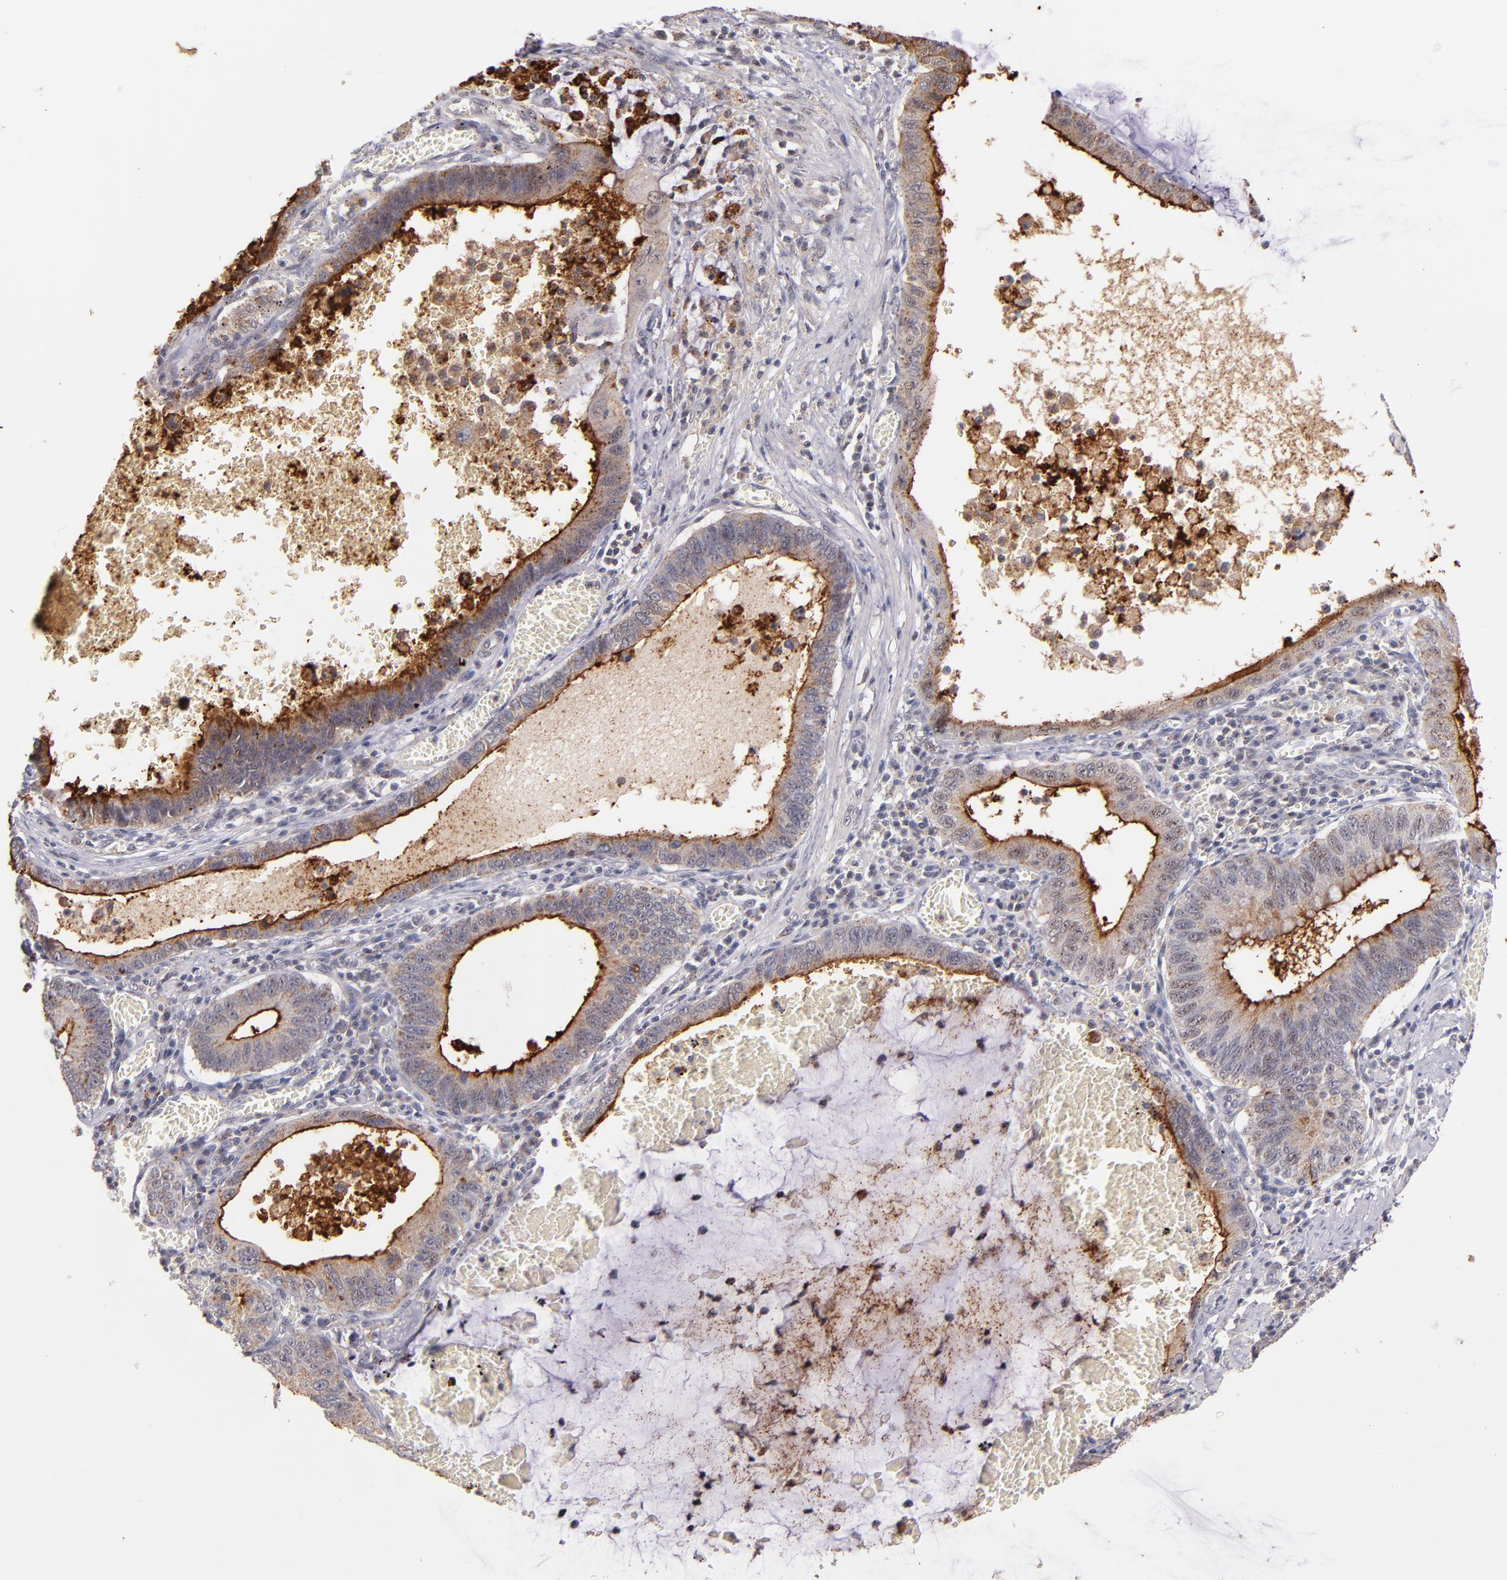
{"staining": {"intensity": "moderate", "quantity": ">75%", "location": "cytoplasmic/membranous"}, "tissue": "stomach cancer", "cell_type": "Tumor cells", "image_type": "cancer", "snomed": [{"axis": "morphology", "description": "Adenocarcinoma, NOS"}, {"axis": "topography", "description": "Stomach"}, {"axis": "topography", "description": "Gastric cardia"}], "caption": "Protein staining shows moderate cytoplasmic/membranous expression in about >75% of tumor cells in stomach adenocarcinoma.", "gene": "SYP", "patient": {"sex": "male", "age": 59}}